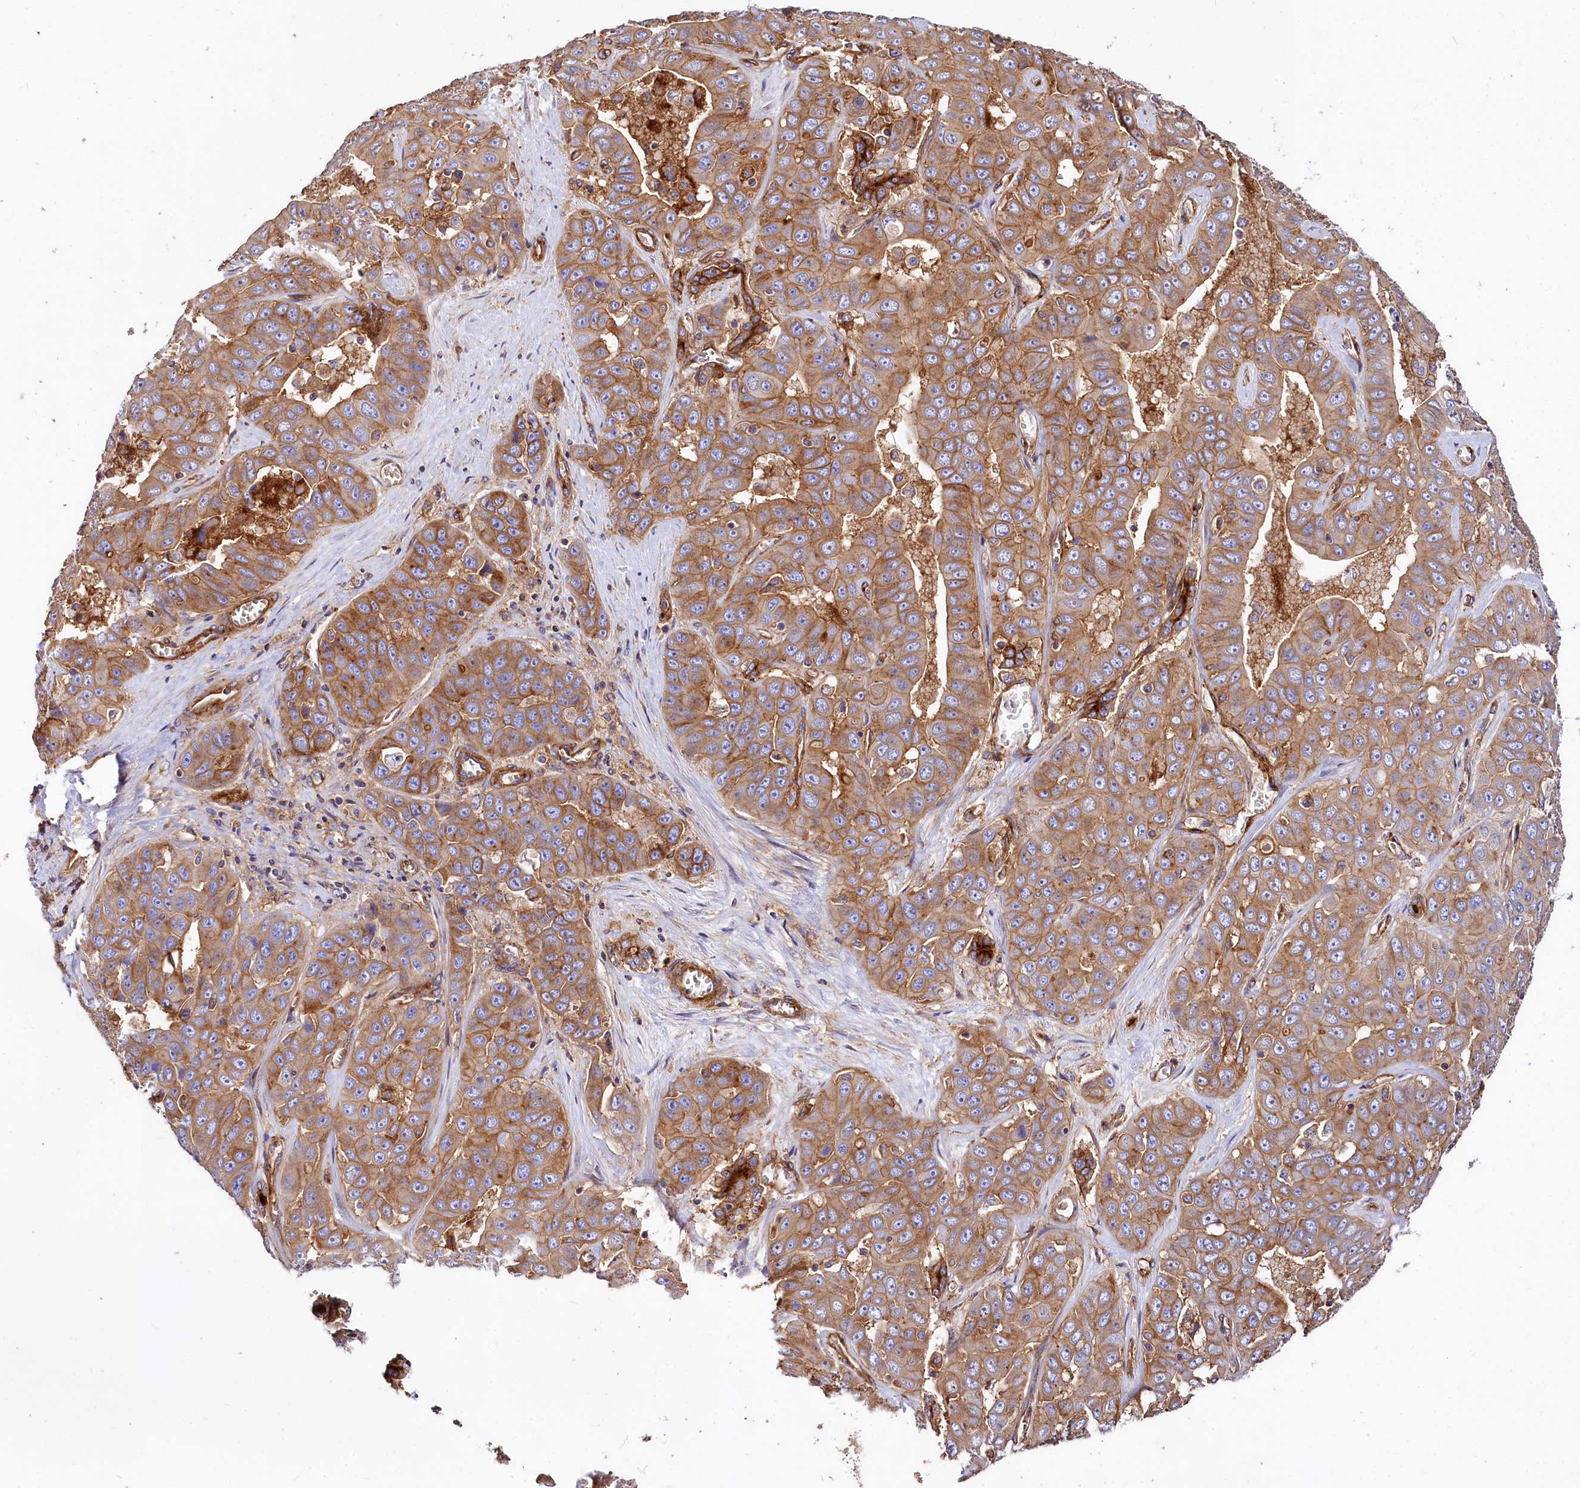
{"staining": {"intensity": "moderate", "quantity": ">75%", "location": "cytoplasmic/membranous"}, "tissue": "liver cancer", "cell_type": "Tumor cells", "image_type": "cancer", "snomed": [{"axis": "morphology", "description": "Cholangiocarcinoma"}, {"axis": "topography", "description": "Liver"}], "caption": "A micrograph of human liver cholangiocarcinoma stained for a protein shows moderate cytoplasmic/membranous brown staining in tumor cells.", "gene": "ANO6", "patient": {"sex": "female", "age": 52}}